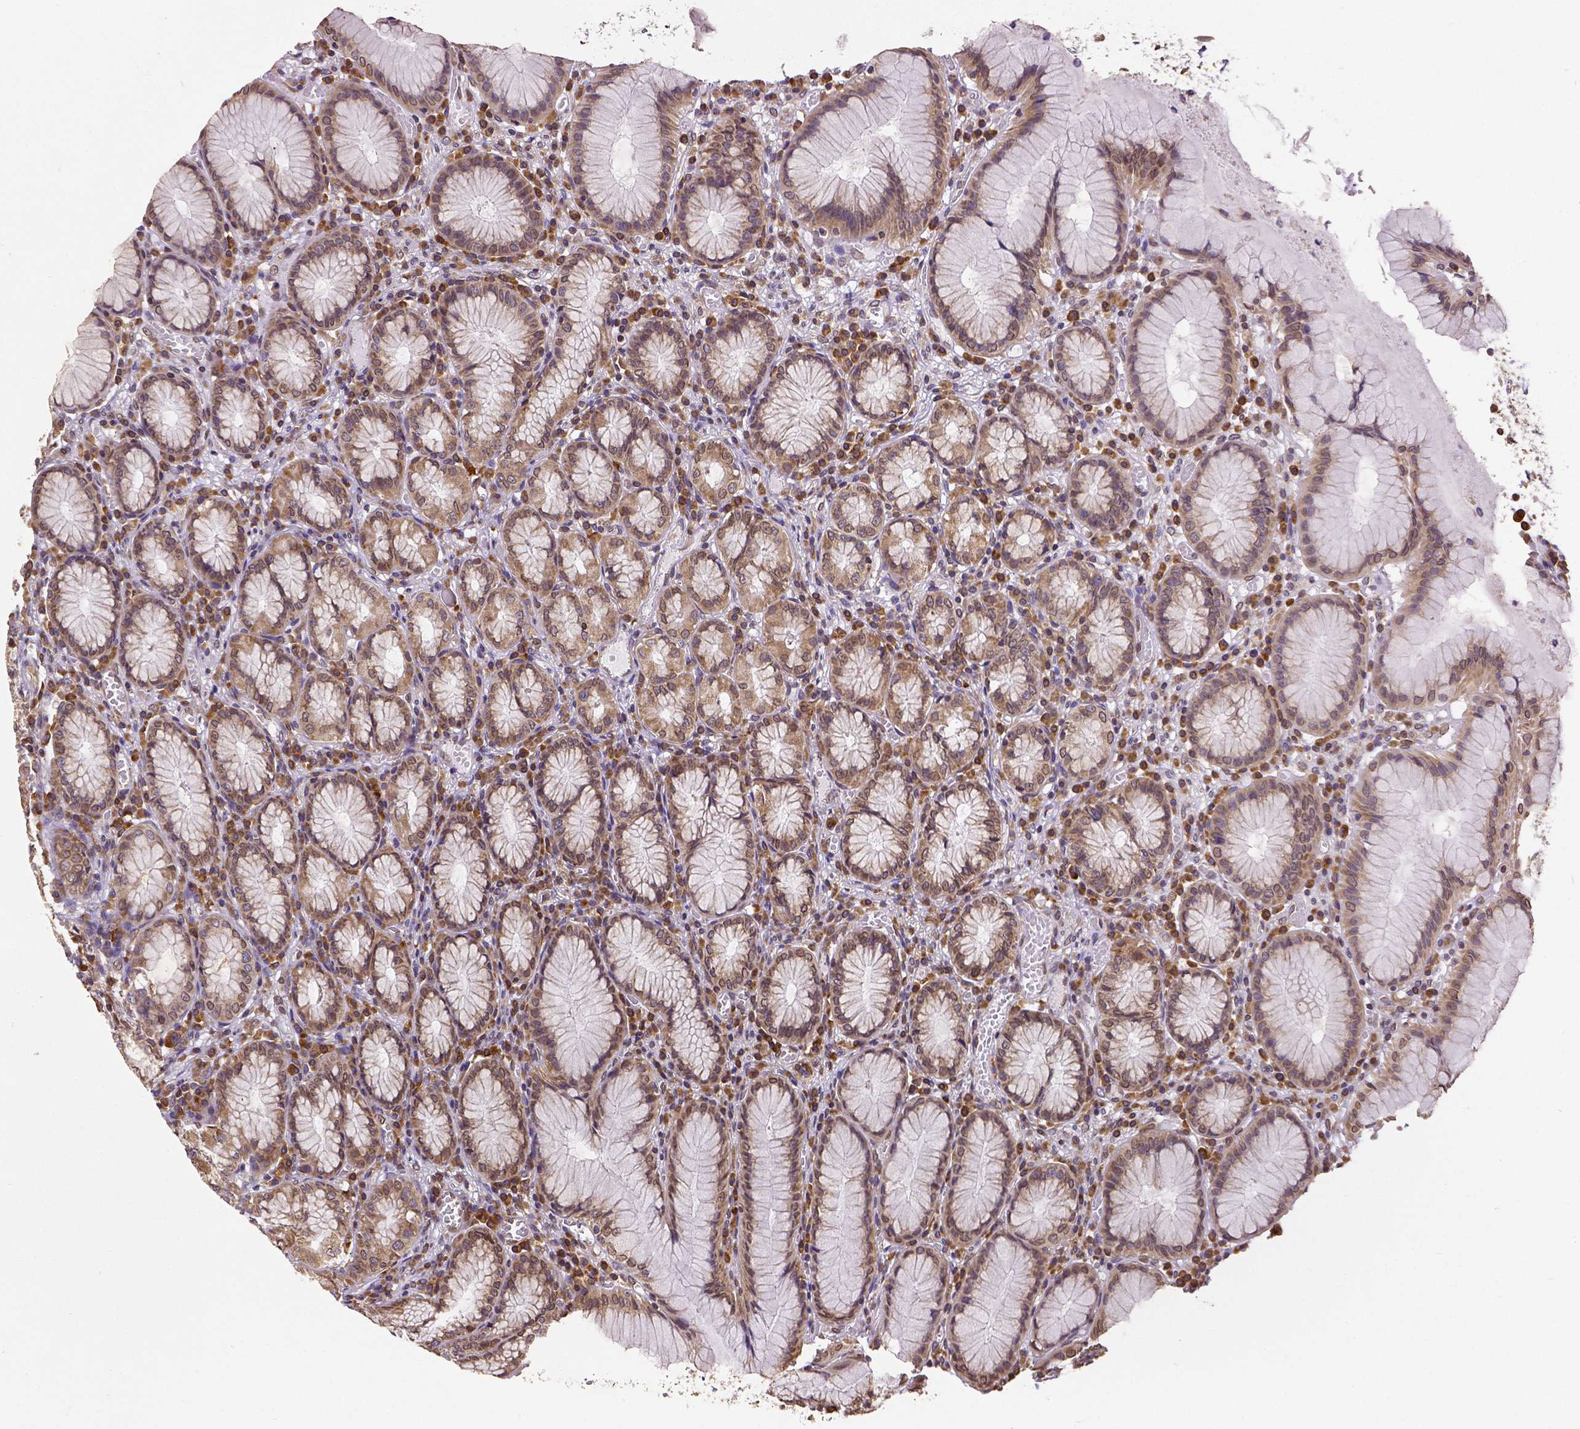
{"staining": {"intensity": "strong", "quantity": ">75%", "location": "cytoplasmic/membranous,nuclear"}, "tissue": "stomach", "cell_type": "Glandular cells", "image_type": "normal", "snomed": [{"axis": "morphology", "description": "Normal tissue, NOS"}, {"axis": "topography", "description": "Stomach"}], "caption": "Human stomach stained with a brown dye exhibits strong cytoplasmic/membranous,nuclear positive positivity in about >75% of glandular cells.", "gene": "MTDH", "patient": {"sex": "male", "age": 55}}